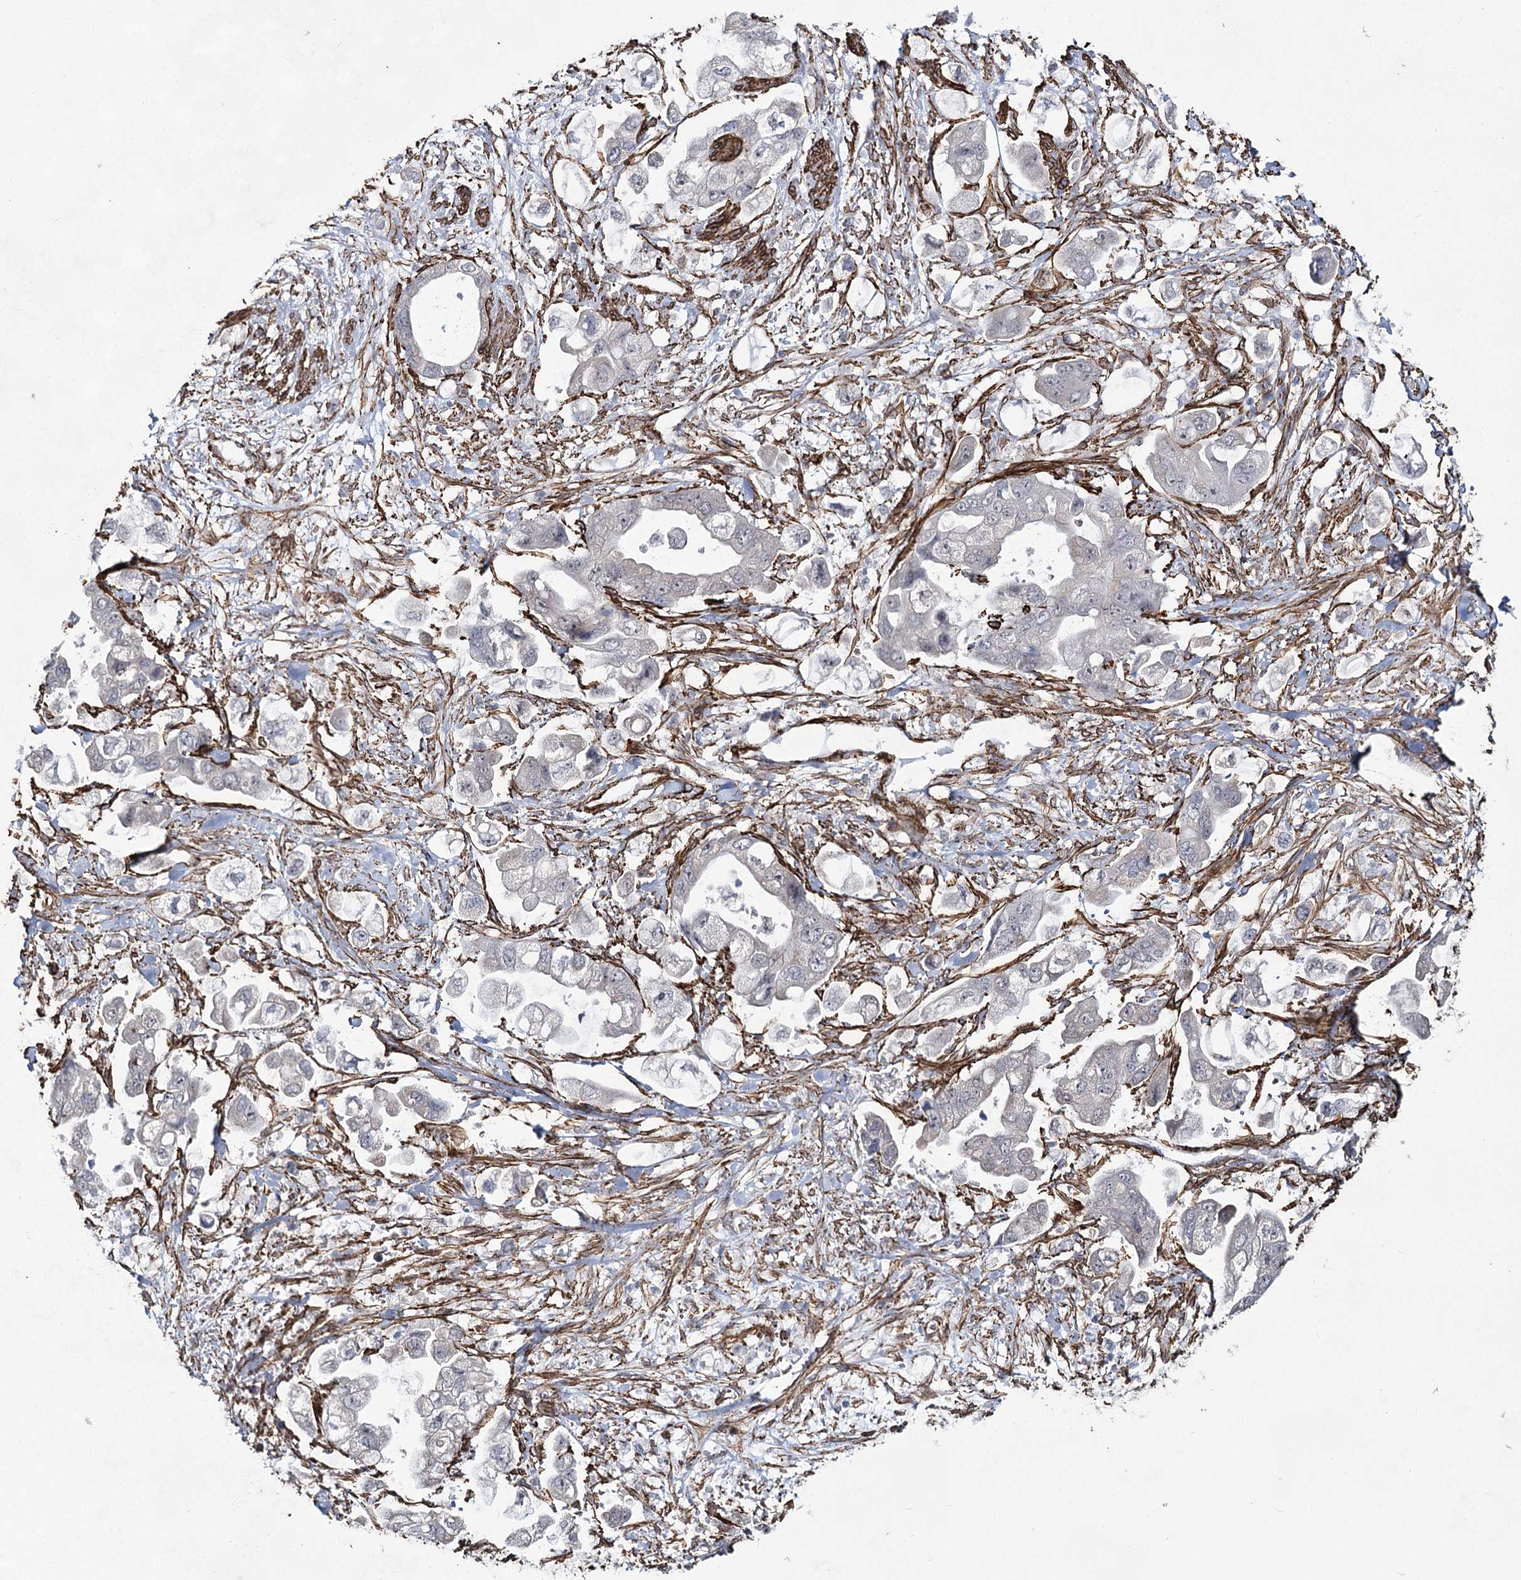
{"staining": {"intensity": "negative", "quantity": "none", "location": "none"}, "tissue": "stomach cancer", "cell_type": "Tumor cells", "image_type": "cancer", "snomed": [{"axis": "morphology", "description": "Adenocarcinoma, NOS"}, {"axis": "topography", "description": "Stomach"}], "caption": "Micrograph shows no significant protein positivity in tumor cells of adenocarcinoma (stomach).", "gene": "CWF19L1", "patient": {"sex": "male", "age": 62}}